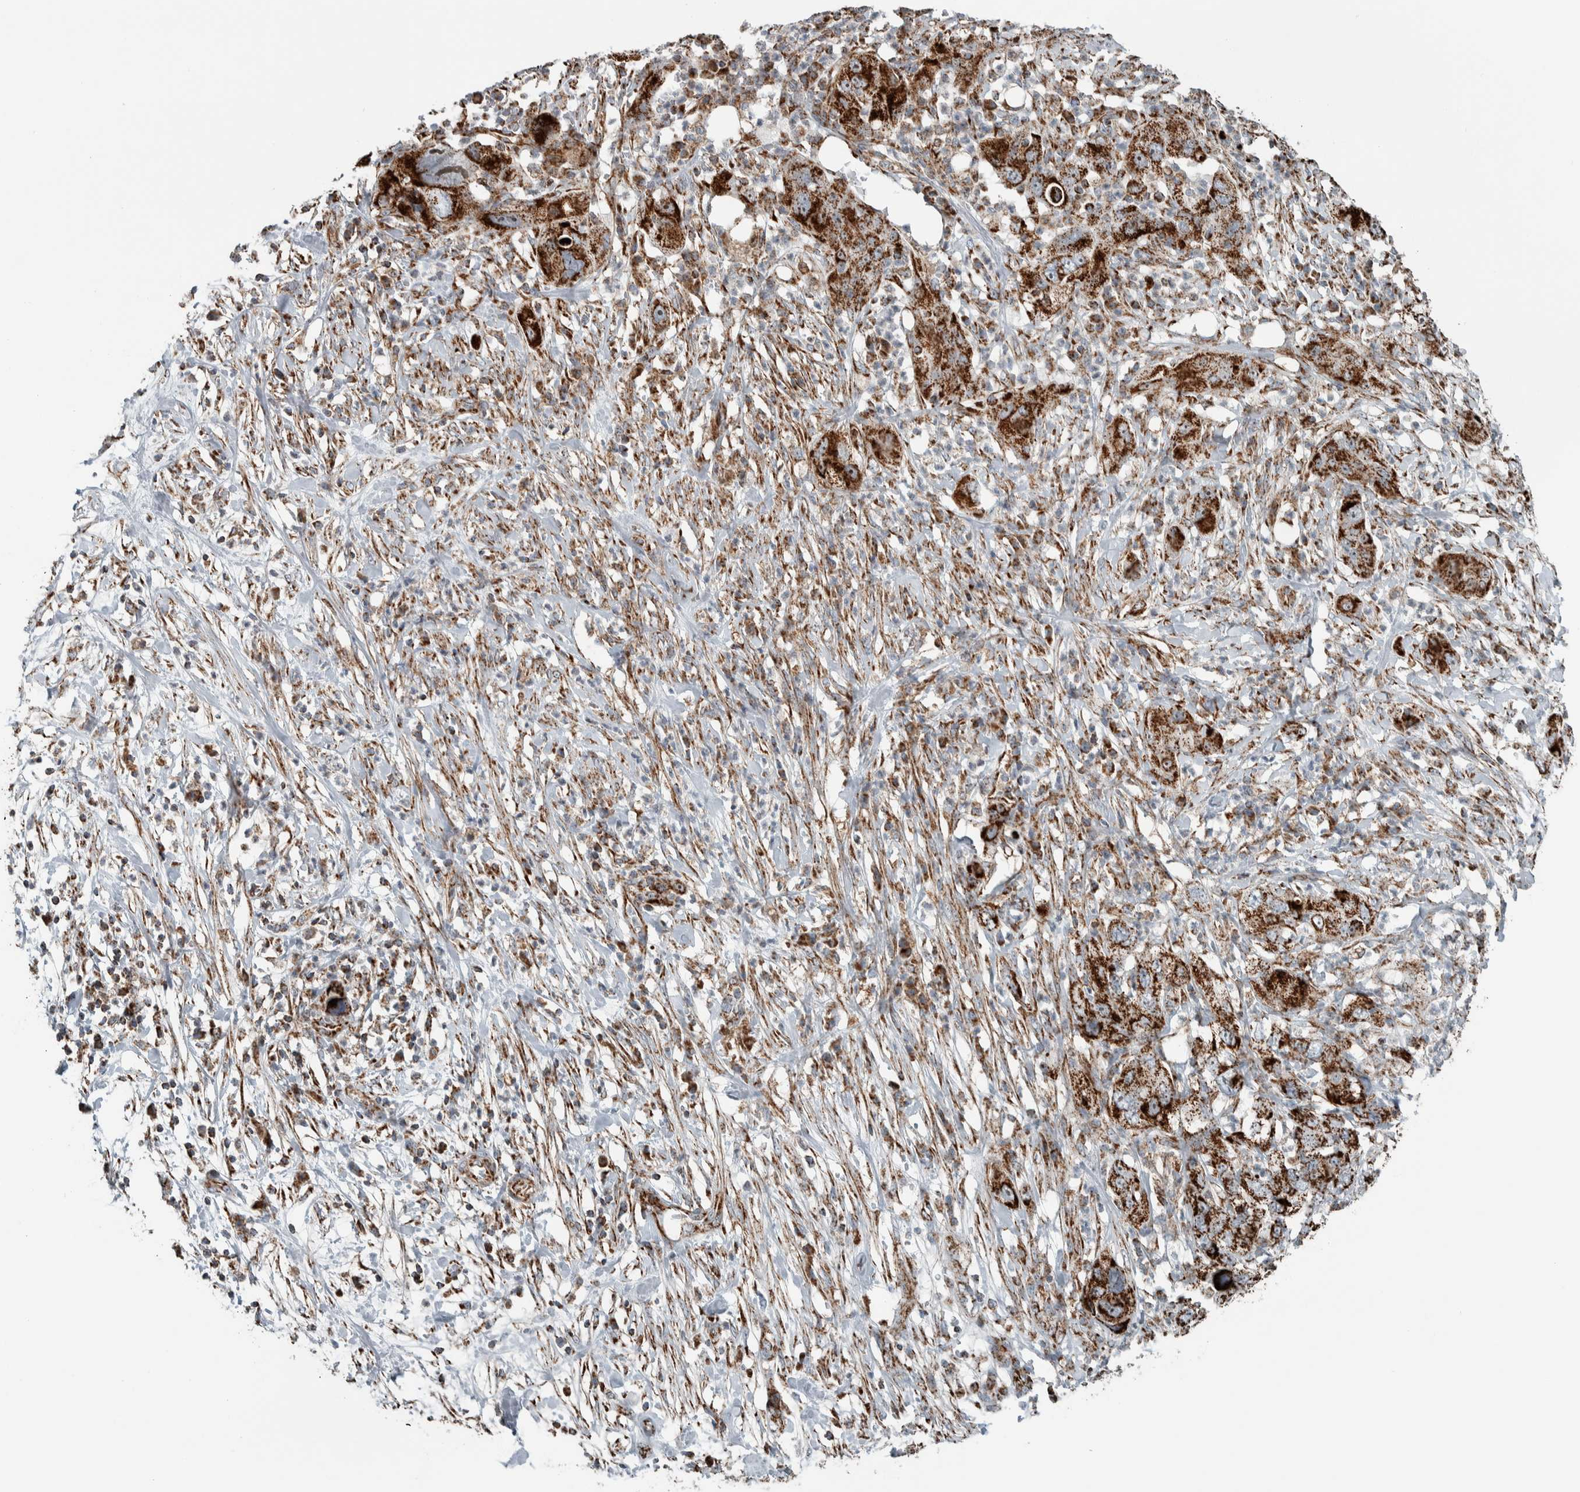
{"staining": {"intensity": "strong", "quantity": ">75%", "location": "cytoplasmic/membranous"}, "tissue": "pancreatic cancer", "cell_type": "Tumor cells", "image_type": "cancer", "snomed": [{"axis": "morphology", "description": "Adenocarcinoma, NOS"}, {"axis": "topography", "description": "Pancreas"}], "caption": "Protein staining of pancreatic adenocarcinoma tissue displays strong cytoplasmic/membranous staining in approximately >75% of tumor cells.", "gene": "CNTROB", "patient": {"sex": "female", "age": 78}}